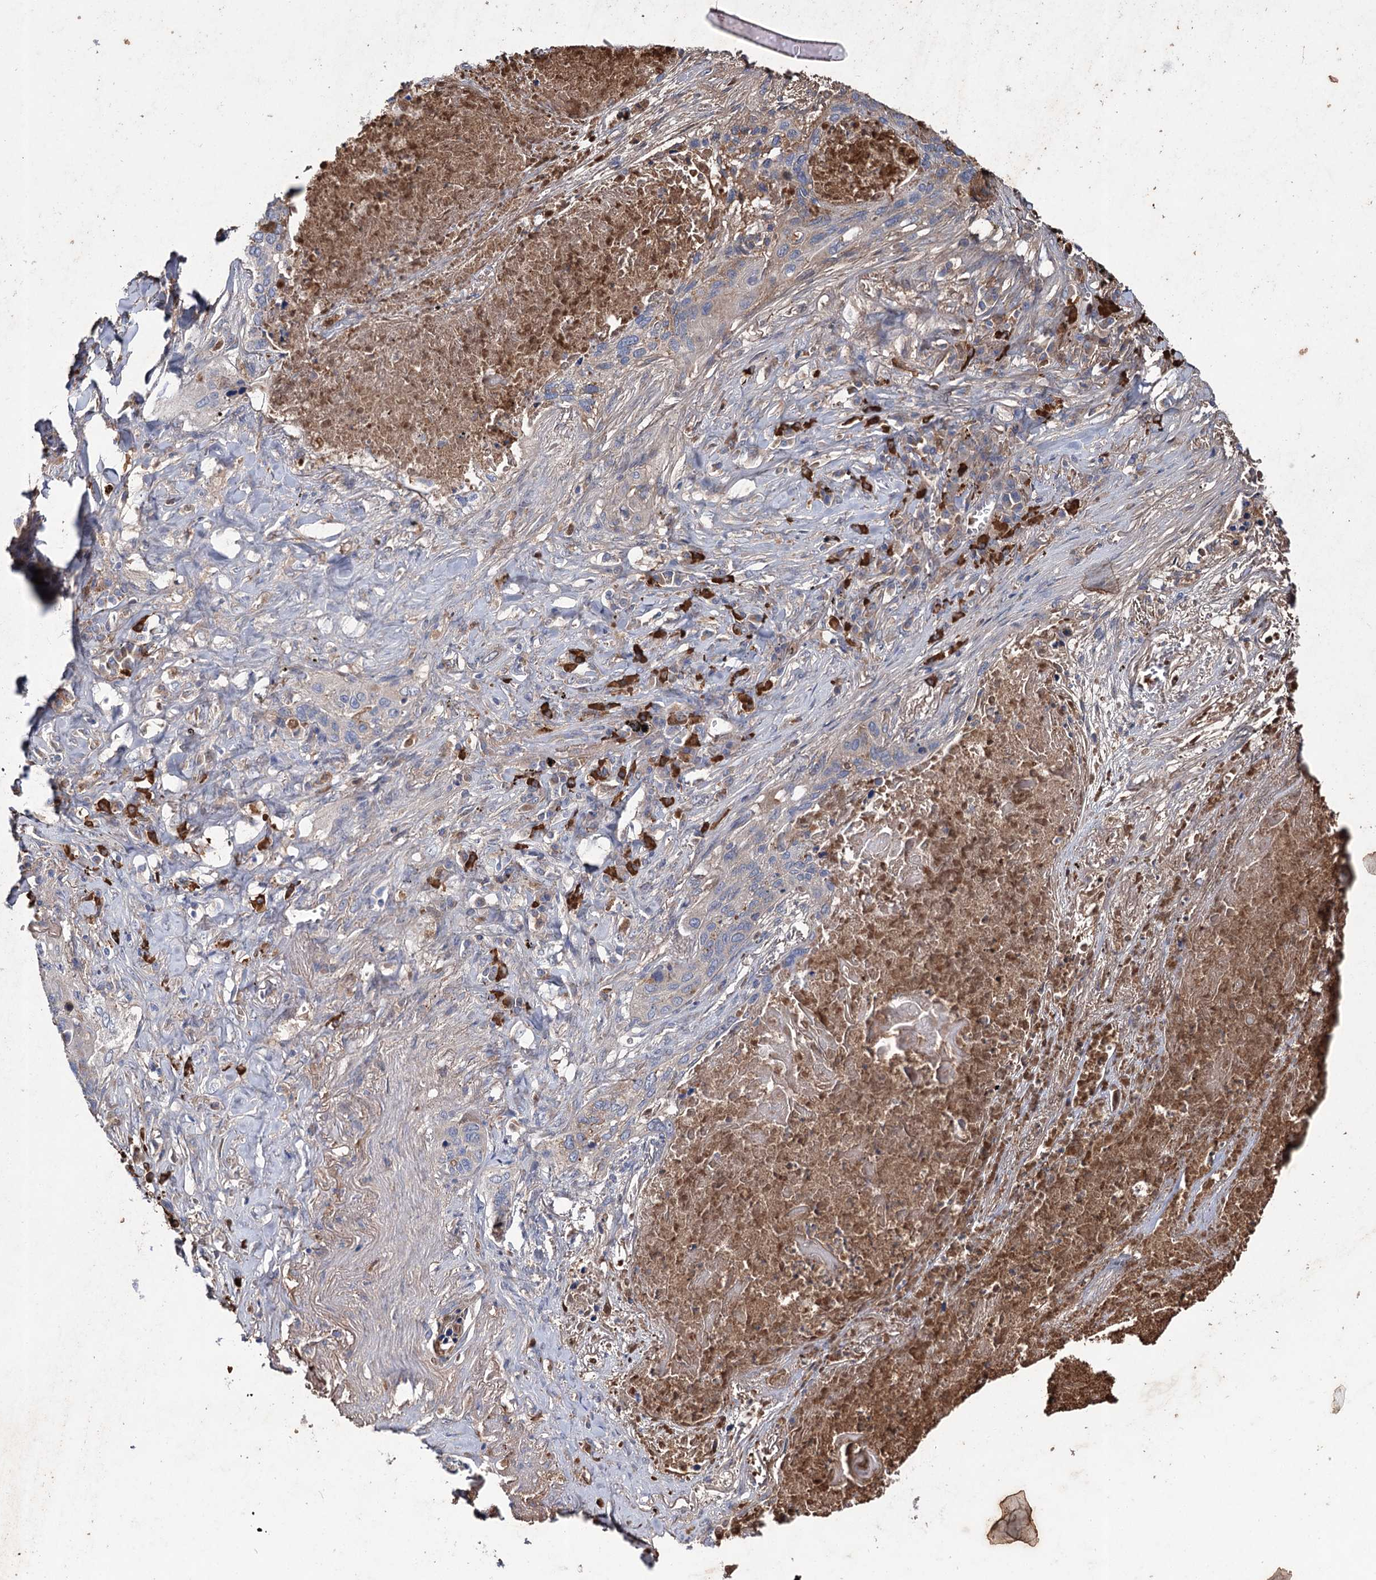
{"staining": {"intensity": "negative", "quantity": "none", "location": "none"}, "tissue": "lung cancer", "cell_type": "Tumor cells", "image_type": "cancer", "snomed": [{"axis": "morphology", "description": "Squamous cell carcinoma, NOS"}, {"axis": "topography", "description": "Lung"}], "caption": "A photomicrograph of lung cancer stained for a protein exhibits no brown staining in tumor cells.", "gene": "PTPN3", "patient": {"sex": "female", "age": 63}}